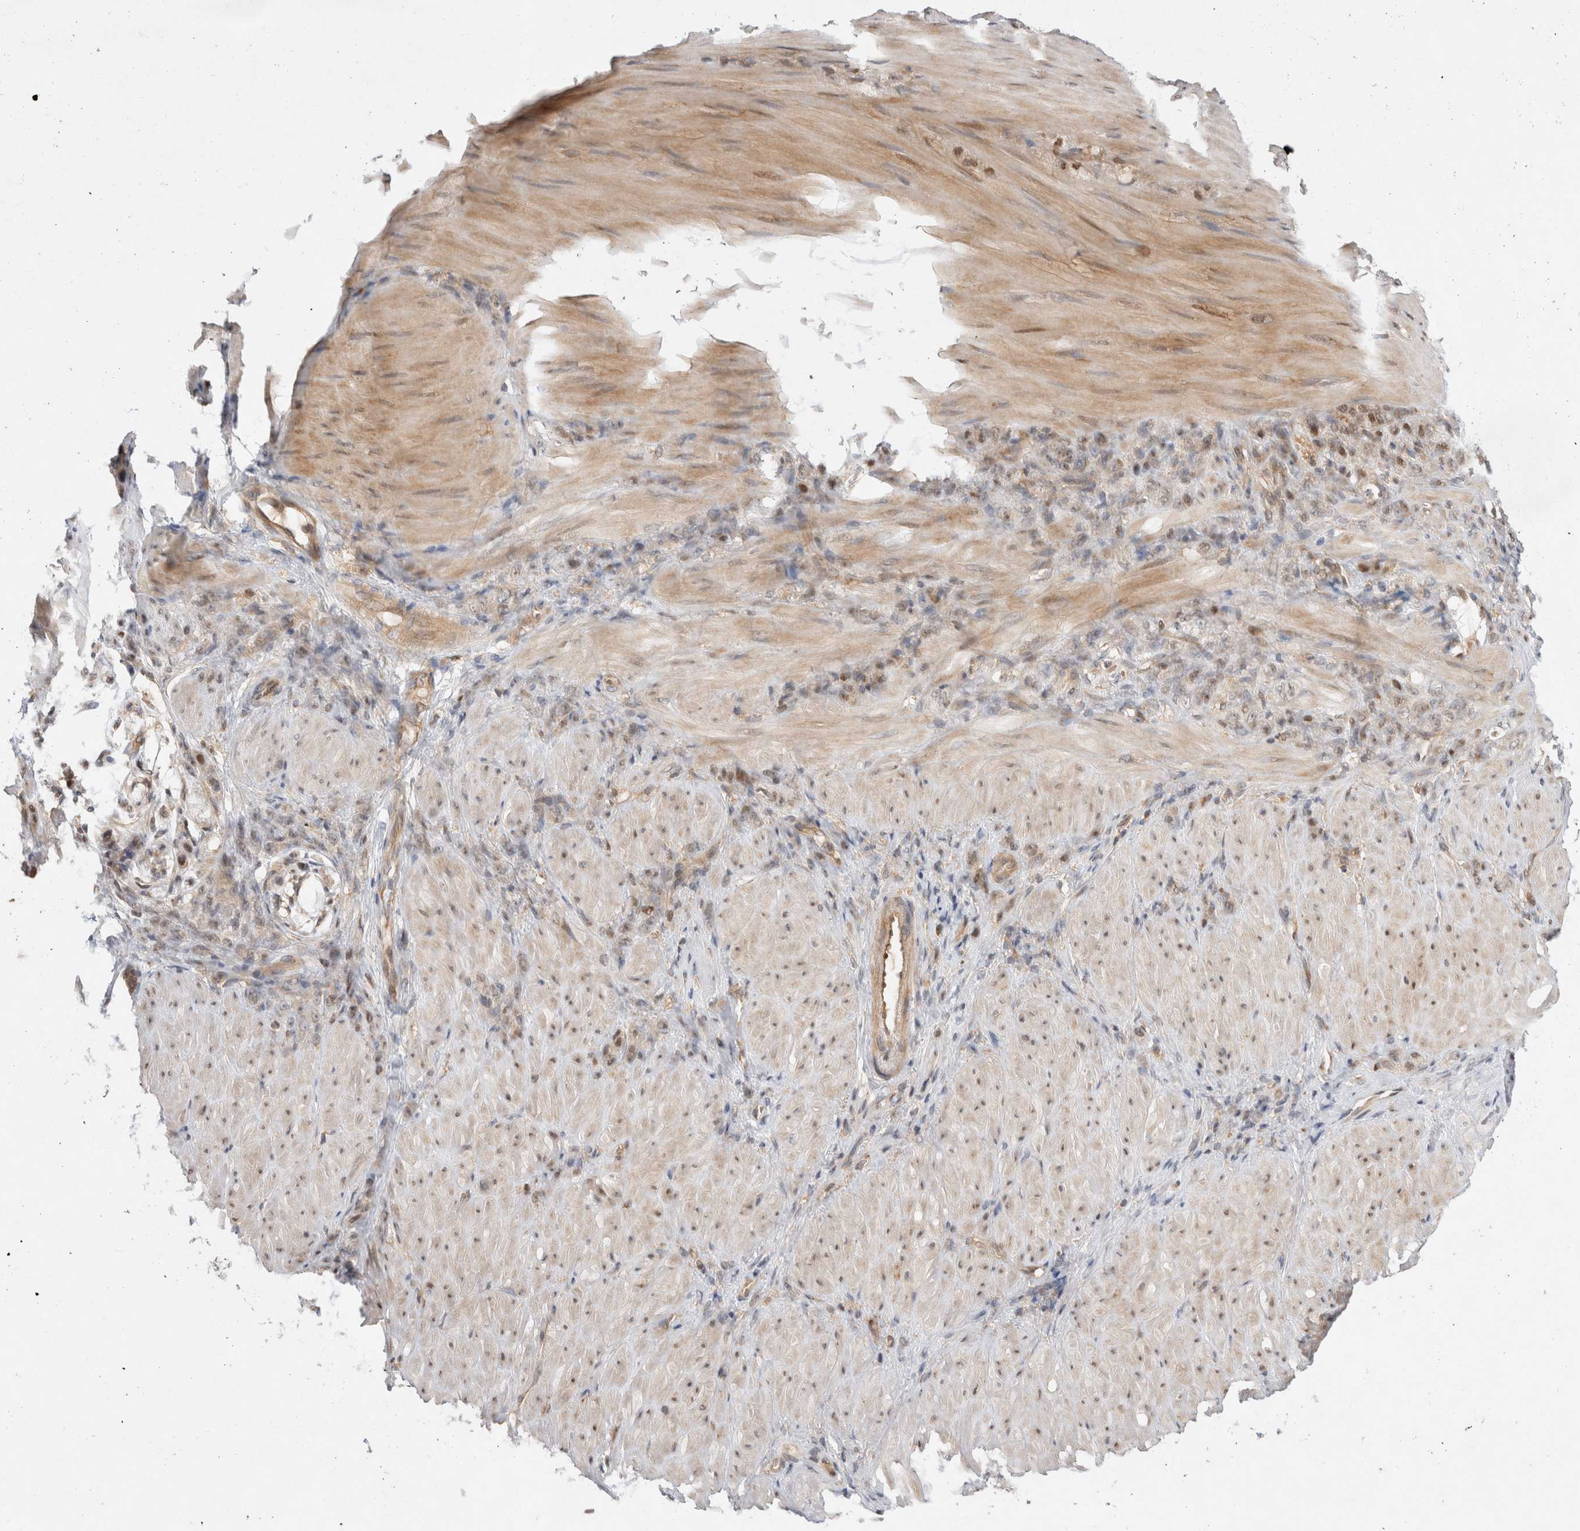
{"staining": {"intensity": "weak", "quantity": "25%-75%", "location": "cytoplasmic/membranous,nuclear"}, "tissue": "stomach cancer", "cell_type": "Tumor cells", "image_type": "cancer", "snomed": [{"axis": "morphology", "description": "Normal tissue, NOS"}, {"axis": "morphology", "description": "Adenocarcinoma, NOS"}, {"axis": "topography", "description": "Stomach"}], "caption": "Protein staining of stomach cancer (adenocarcinoma) tissue demonstrates weak cytoplasmic/membranous and nuclear staining in about 25%-75% of tumor cells.", "gene": "HTT", "patient": {"sex": "male", "age": 82}}